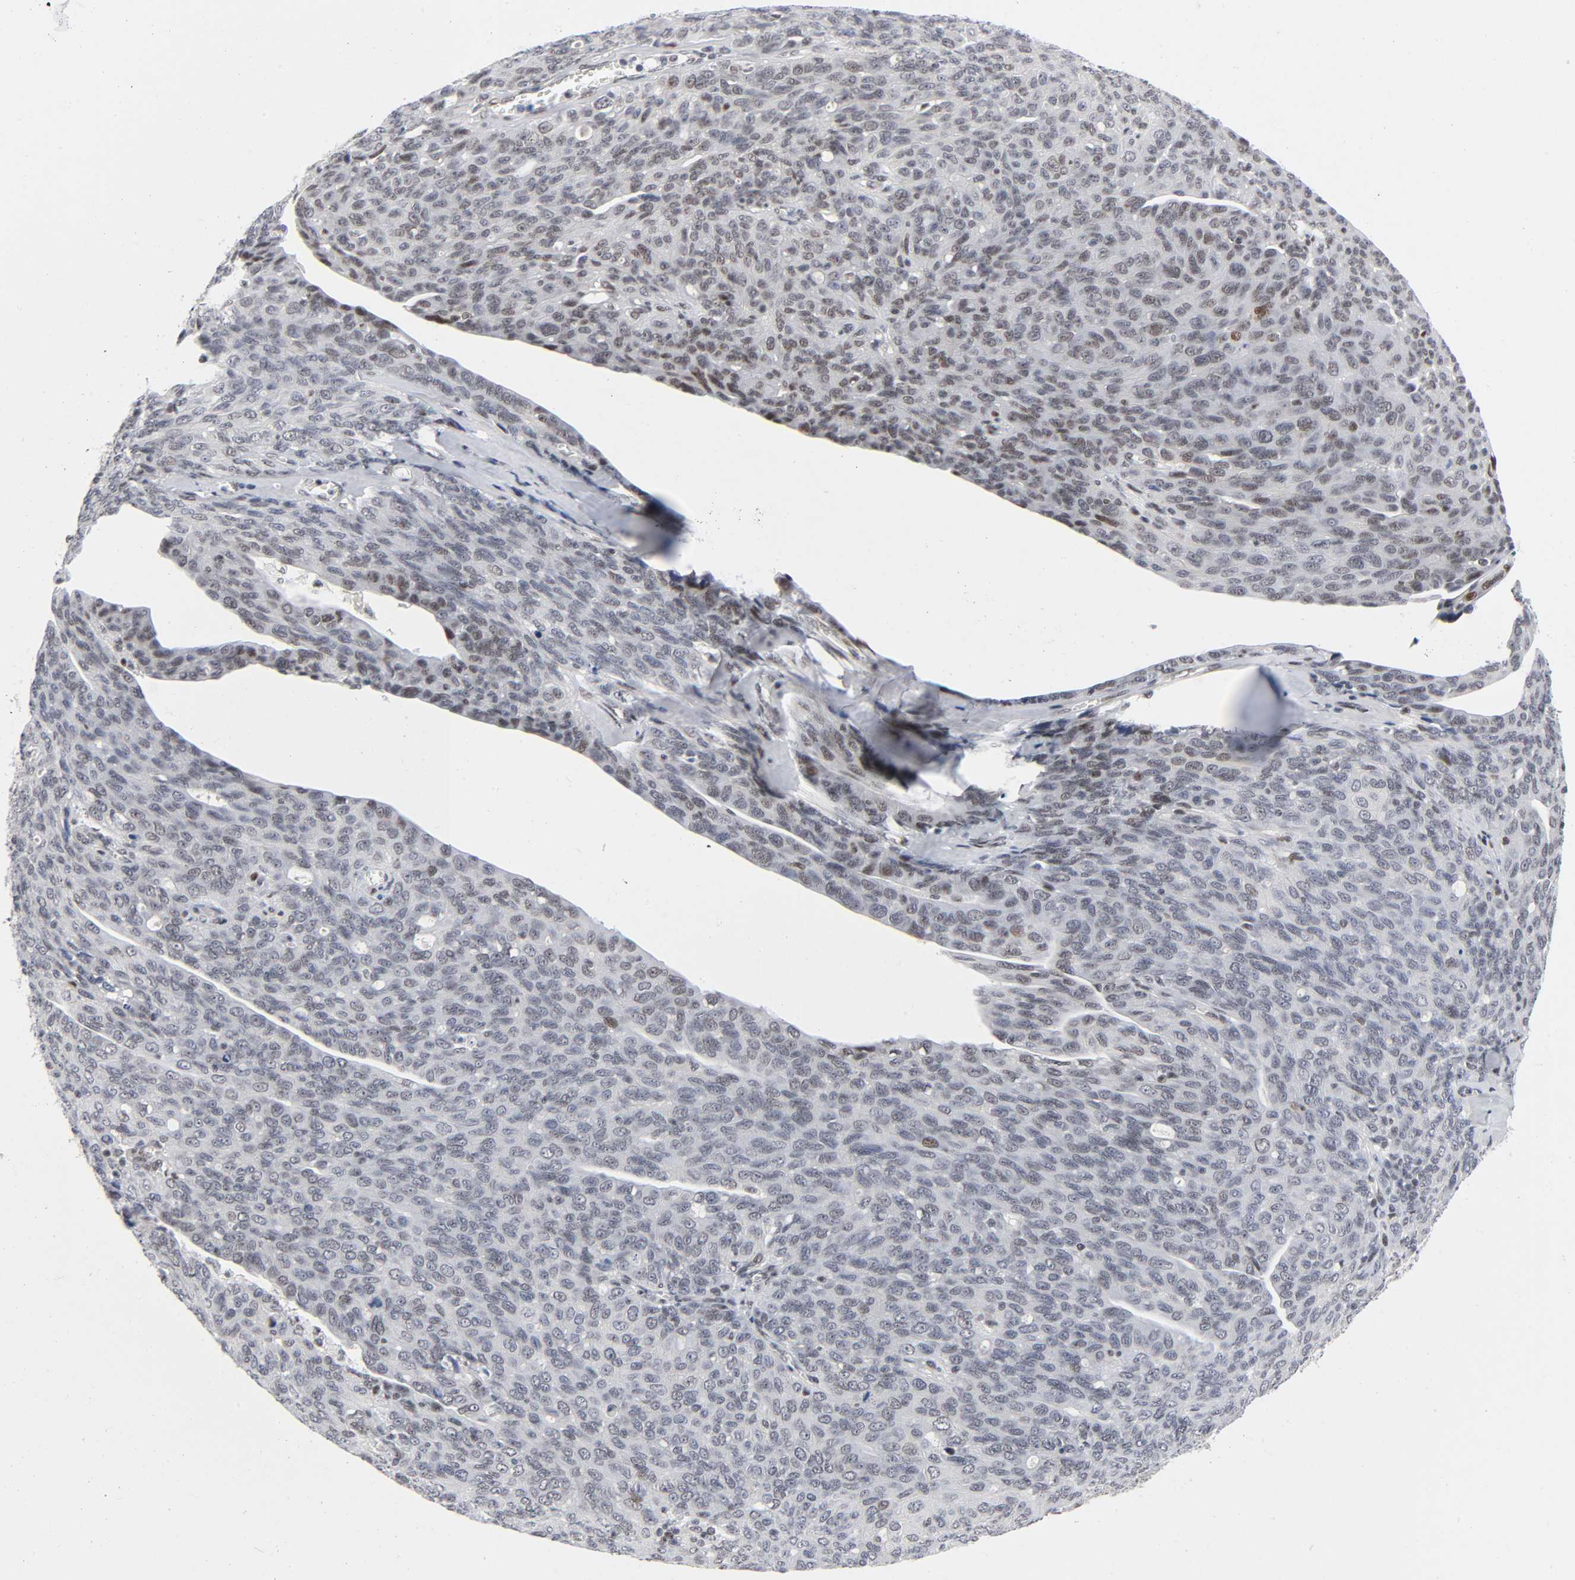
{"staining": {"intensity": "weak", "quantity": "25%-75%", "location": "nuclear"}, "tissue": "ovarian cancer", "cell_type": "Tumor cells", "image_type": "cancer", "snomed": [{"axis": "morphology", "description": "Carcinoma, endometroid"}, {"axis": "topography", "description": "Ovary"}], "caption": "Weak nuclear expression is appreciated in approximately 25%-75% of tumor cells in ovarian cancer. The staining is performed using DAB brown chromogen to label protein expression. The nuclei are counter-stained blue using hematoxylin.", "gene": "DIDO1", "patient": {"sex": "female", "age": 60}}